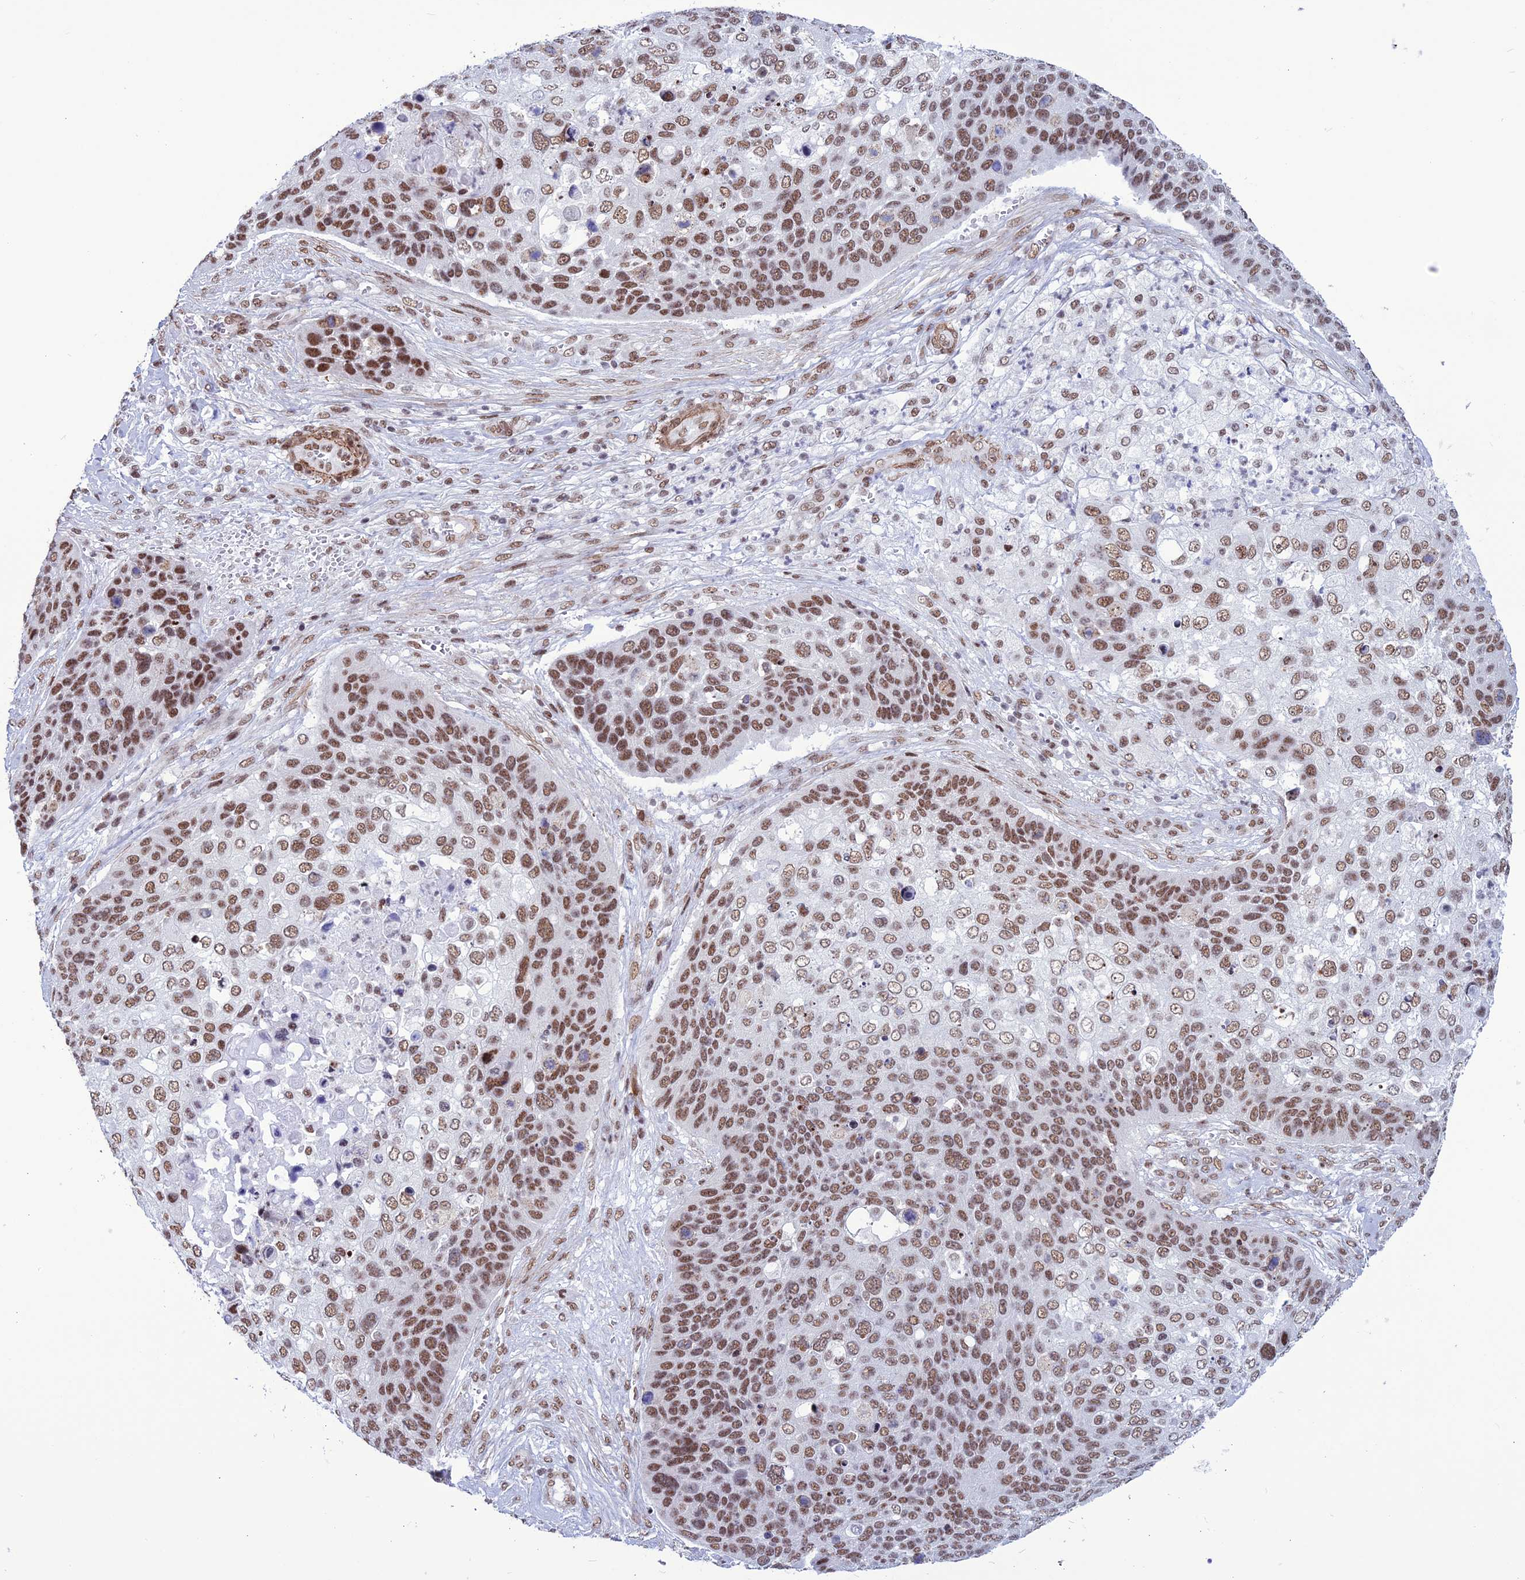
{"staining": {"intensity": "moderate", "quantity": ">75%", "location": "nuclear"}, "tissue": "skin cancer", "cell_type": "Tumor cells", "image_type": "cancer", "snomed": [{"axis": "morphology", "description": "Basal cell carcinoma"}, {"axis": "topography", "description": "Skin"}], "caption": "Skin basal cell carcinoma was stained to show a protein in brown. There is medium levels of moderate nuclear staining in approximately >75% of tumor cells.", "gene": "U2AF1", "patient": {"sex": "female", "age": 74}}